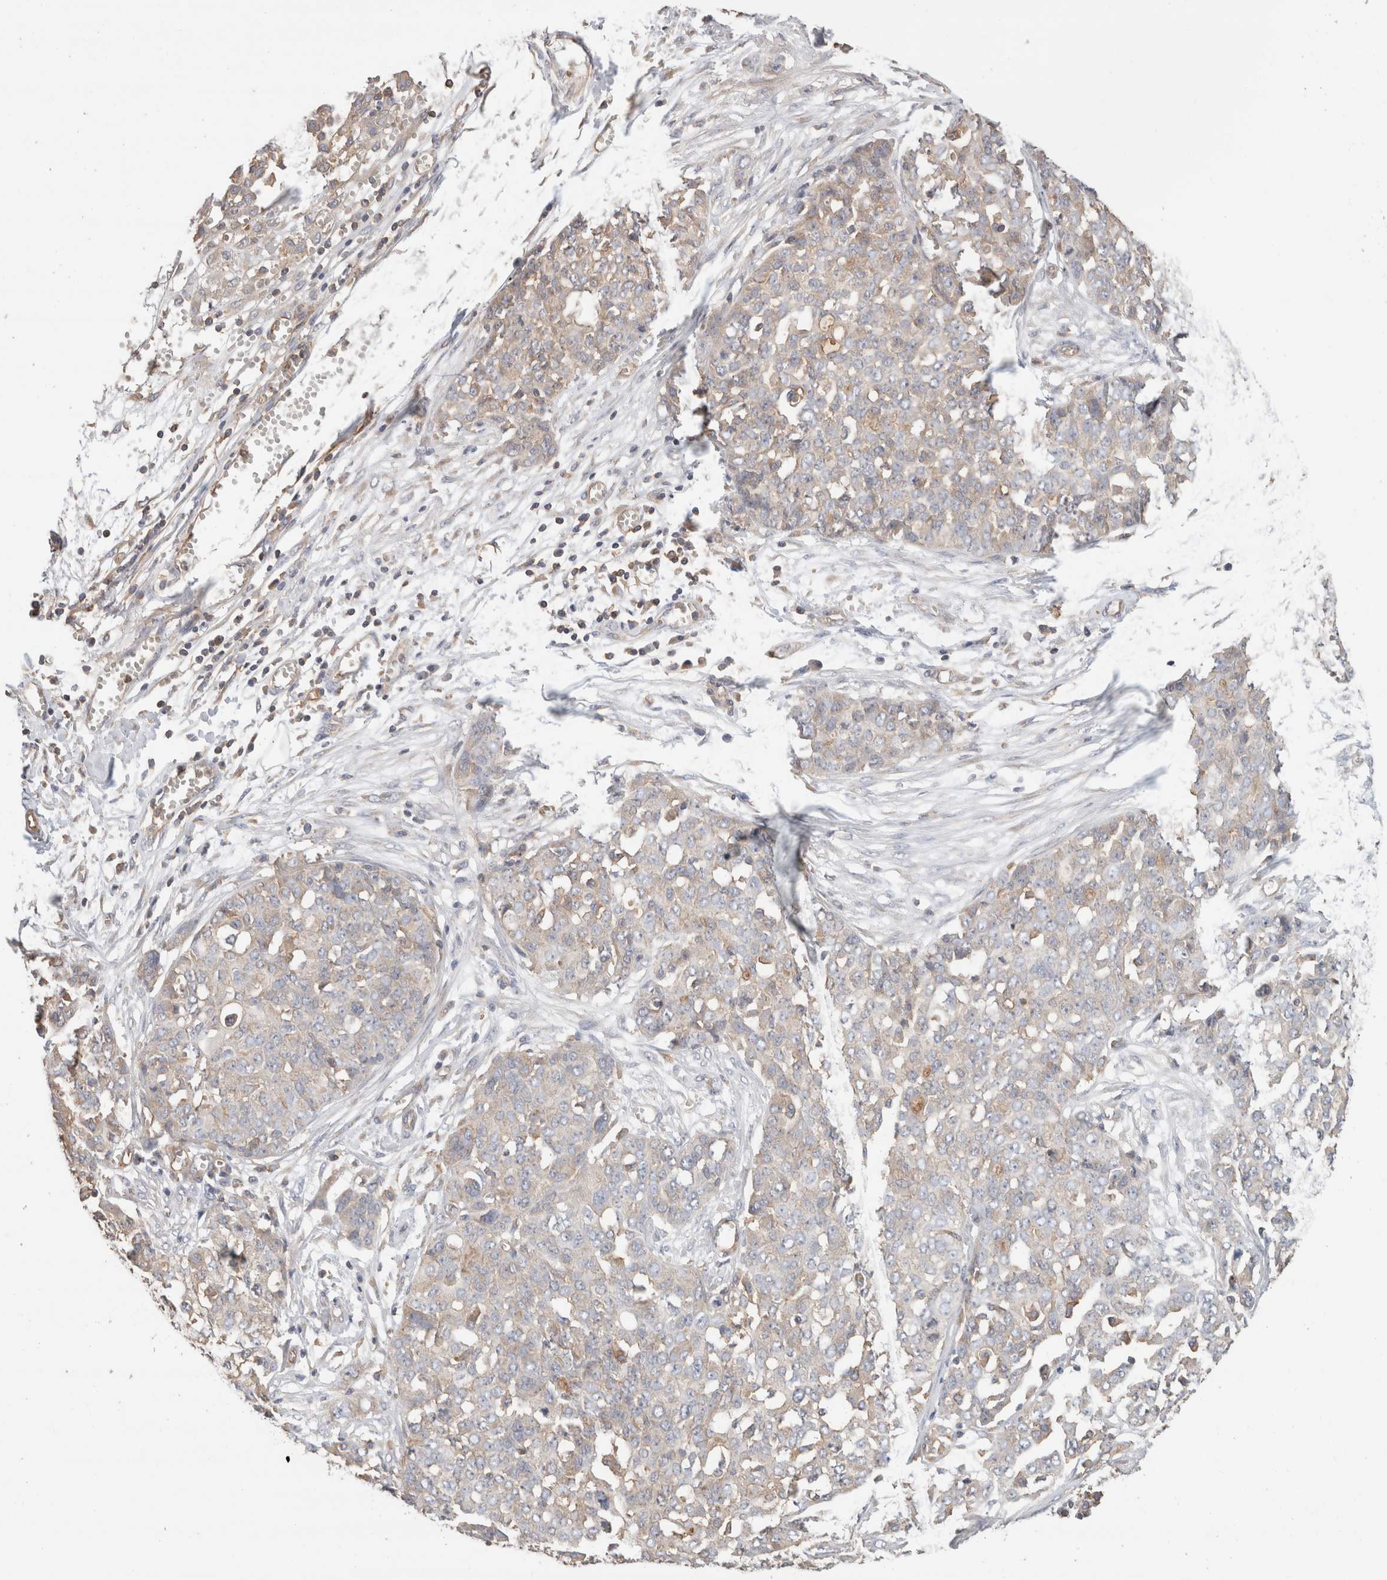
{"staining": {"intensity": "weak", "quantity": "<25%", "location": "cytoplasmic/membranous"}, "tissue": "ovarian cancer", "cell_type": "Tumor cells", "image_type": "cancer", "snomed": [{"axis": "morphology", "description": "Cystadenocarcinoma, serous, NOS"}, {"axis": "topography", "description": "Soft tissue"}, {"axis": "topography", "description": "Ovary"}], "caption": "The image demonstrates no significant staining in tumor cells of ovarian cancer. (DAB immunohistochemistry visualized using brightfield microscopy, high magnification).", "gene": "CFAP418", "patient": {"sex": "female", "age": 57}}